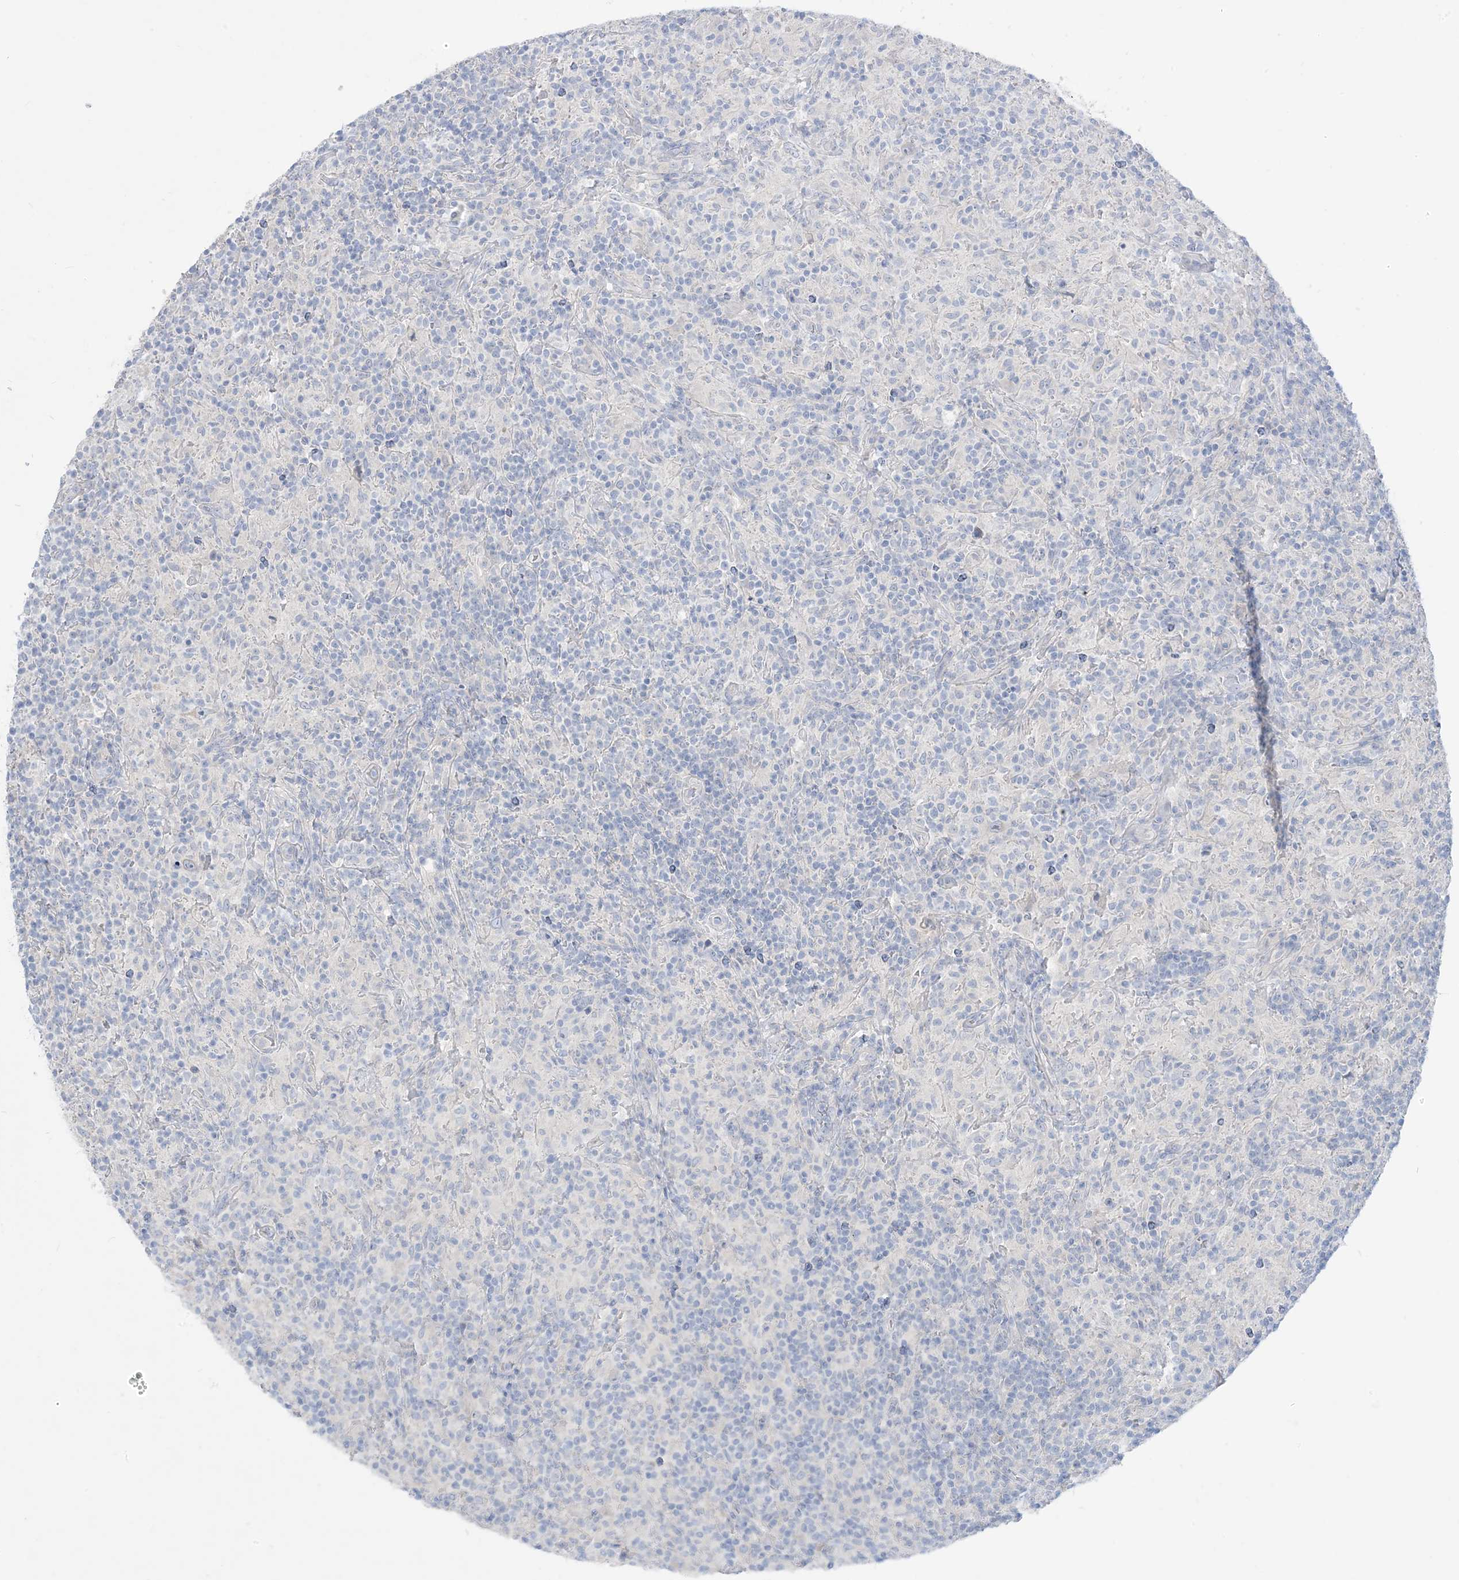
{"staining": {"intensity": "negative", "quantity": "none", "location": "none"}, "tissue": "lymphoma", "cell_type": "Tumor cells", "image_type": "cancer", "snomed": [{"axis": "morphology", "description": "Hodgkin's disease, NOS"}, {"axis": "topography", "description": "Lymph node"}], "caption": "The immunohistochemistry micrograph has no significant positivity in tumor cells of Hodgkin's disease tissue.", "gene": "MARS2", "patient": {"sex": "male", "age": 70}}